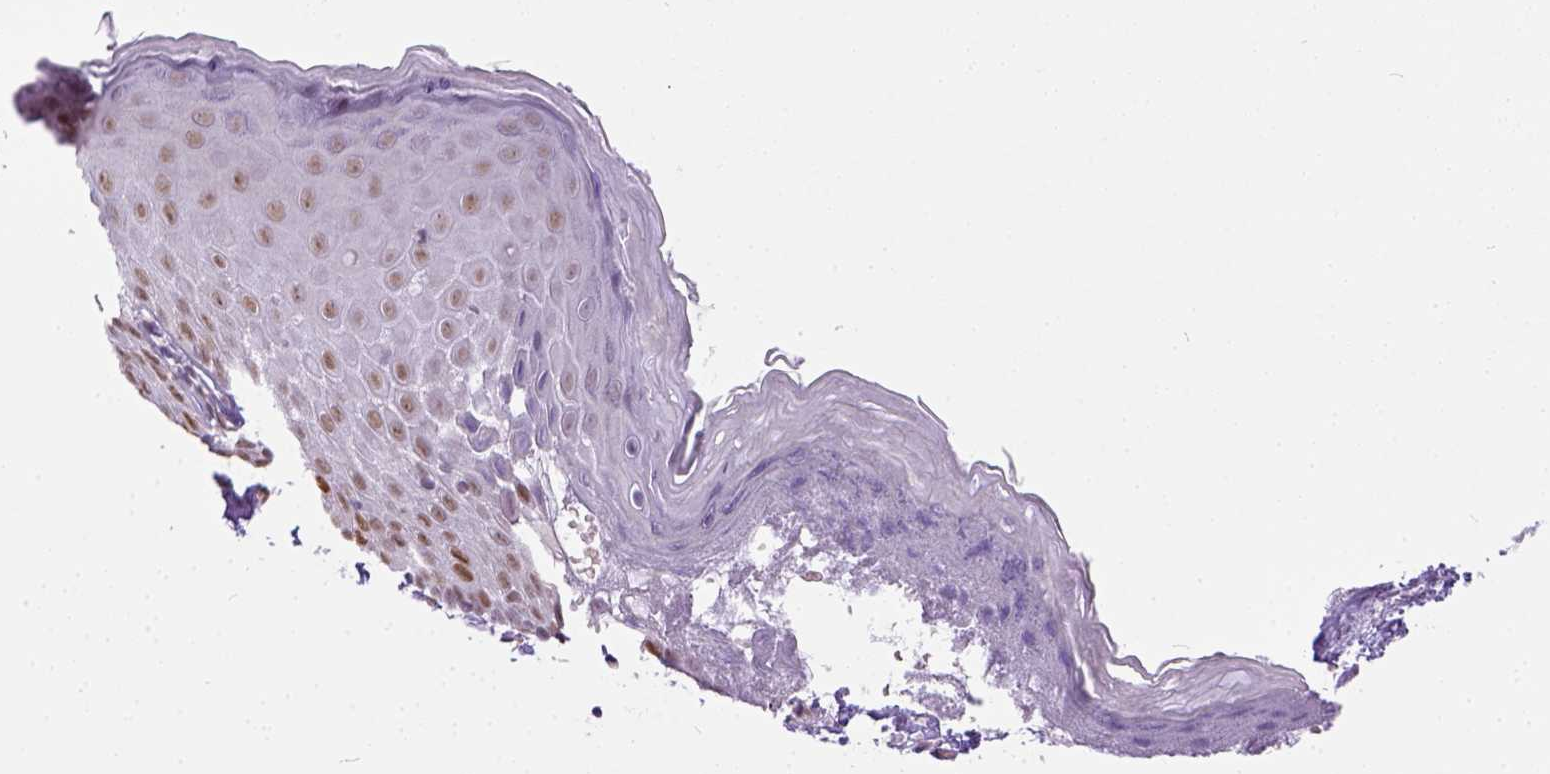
{"staining": {"intensity": "weak", "quantity": ">75%", "location": "nuclear"}, "tissue": "skin", "cell_type": "Epidermal cells", "image_type": "normal", "snomed": [{"axis": "morphology", "description": "Normal tissue, NOS"}, {"axis": "topography", "description": "Vulva"}], "caption": "Protein staining reveals weak nuclear staining in about >75% of epidermal cells in unremarkable skin.", "gene": "ERCC1", "patient": {"sex": "female", "age": 68}}